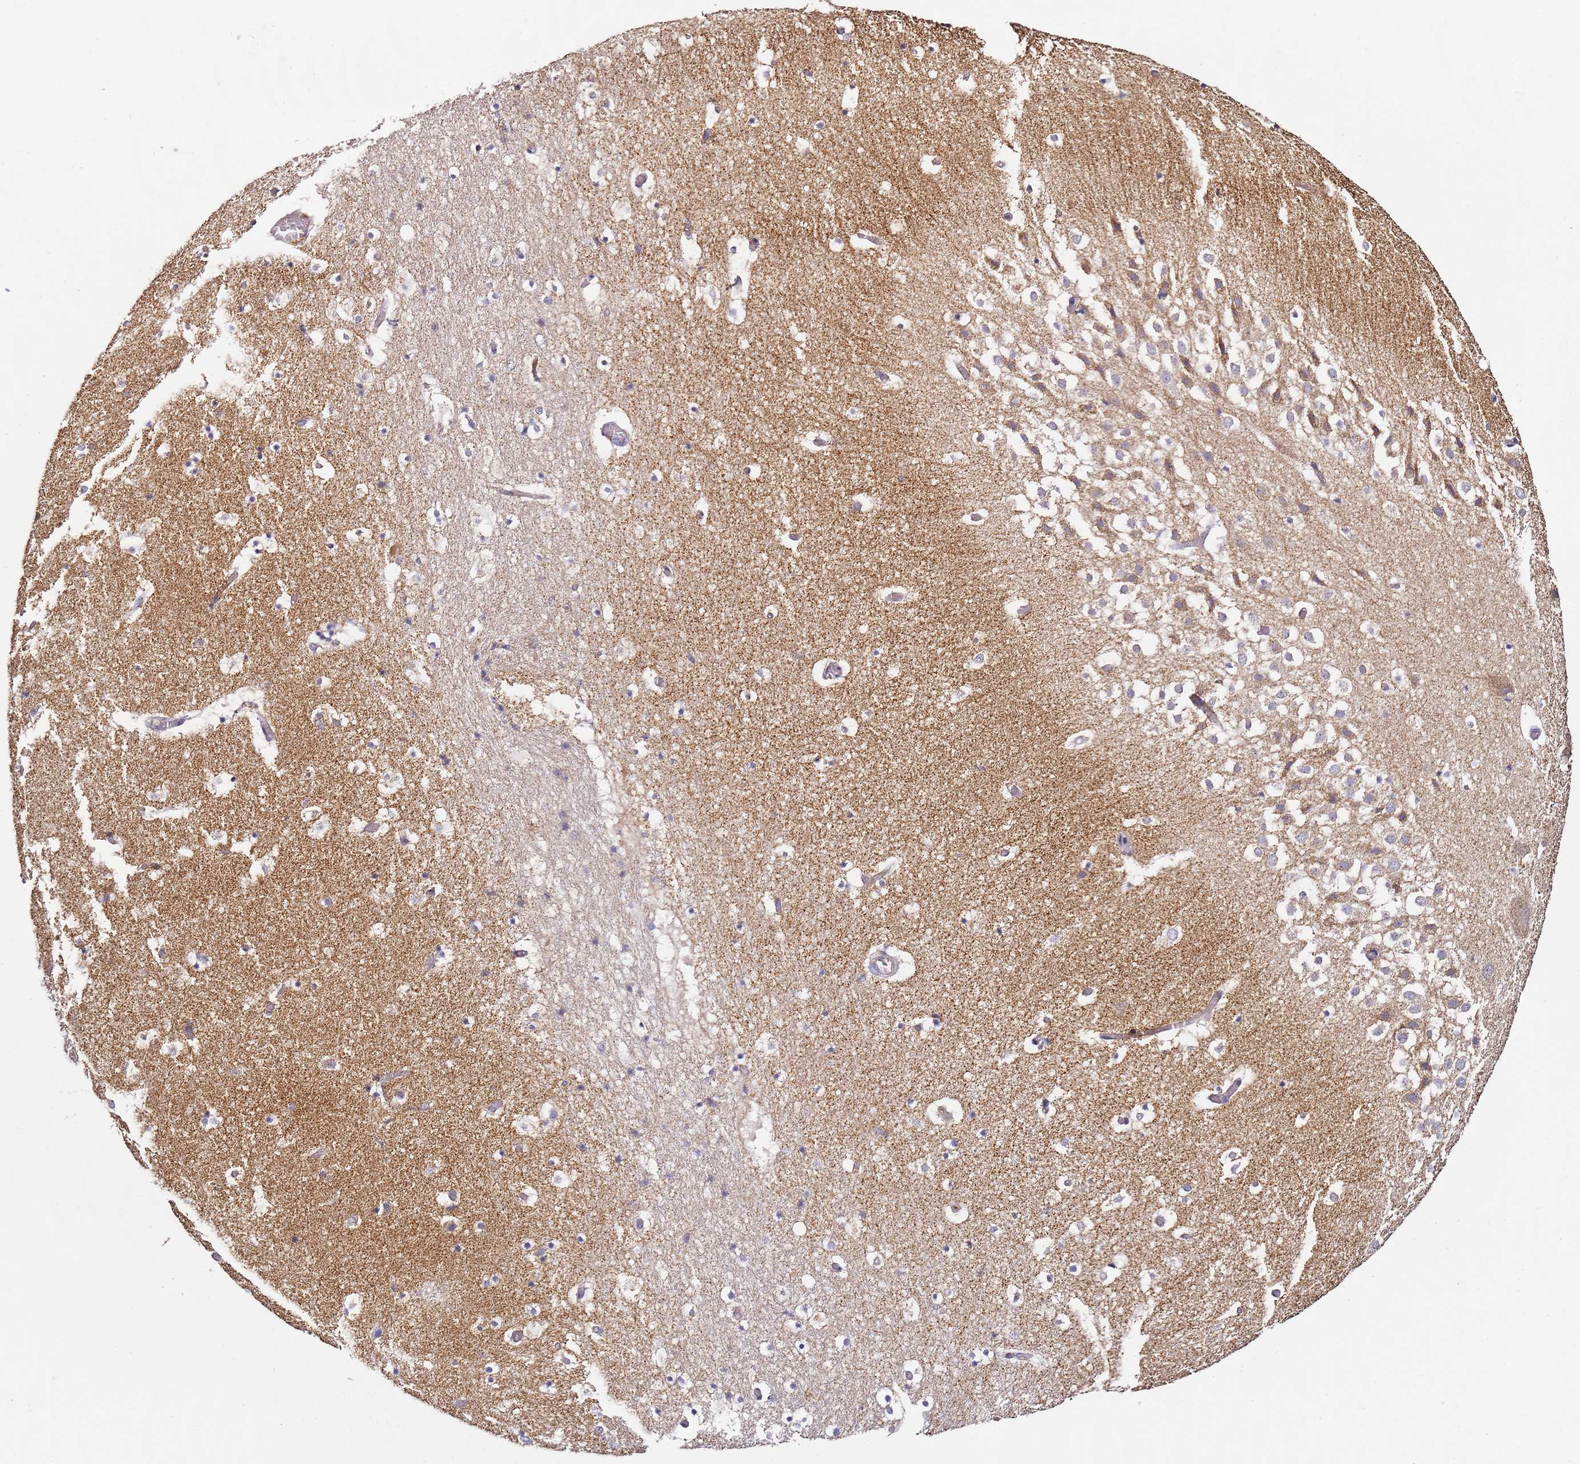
{"staining": {"intensity": "weak", "quantity": "<25%", "location": "cytoplasmic/membranous"}, "tissue": "hippocampus", "cell_type": "Glial cells", "image_type": "normal", "snomed": [{"axis": "morphology", "description": "Normal tissue, NOS"}, {"axis": "topography", "description": "Hippocampus"}], "caption": "This is an immunohistochemistry (IHC) photomicrograph of unremarkable hippocampus. There is no staining in glial cells.", "gene": "OR2B11", "patient": {"sex": "female", "age": 52}}